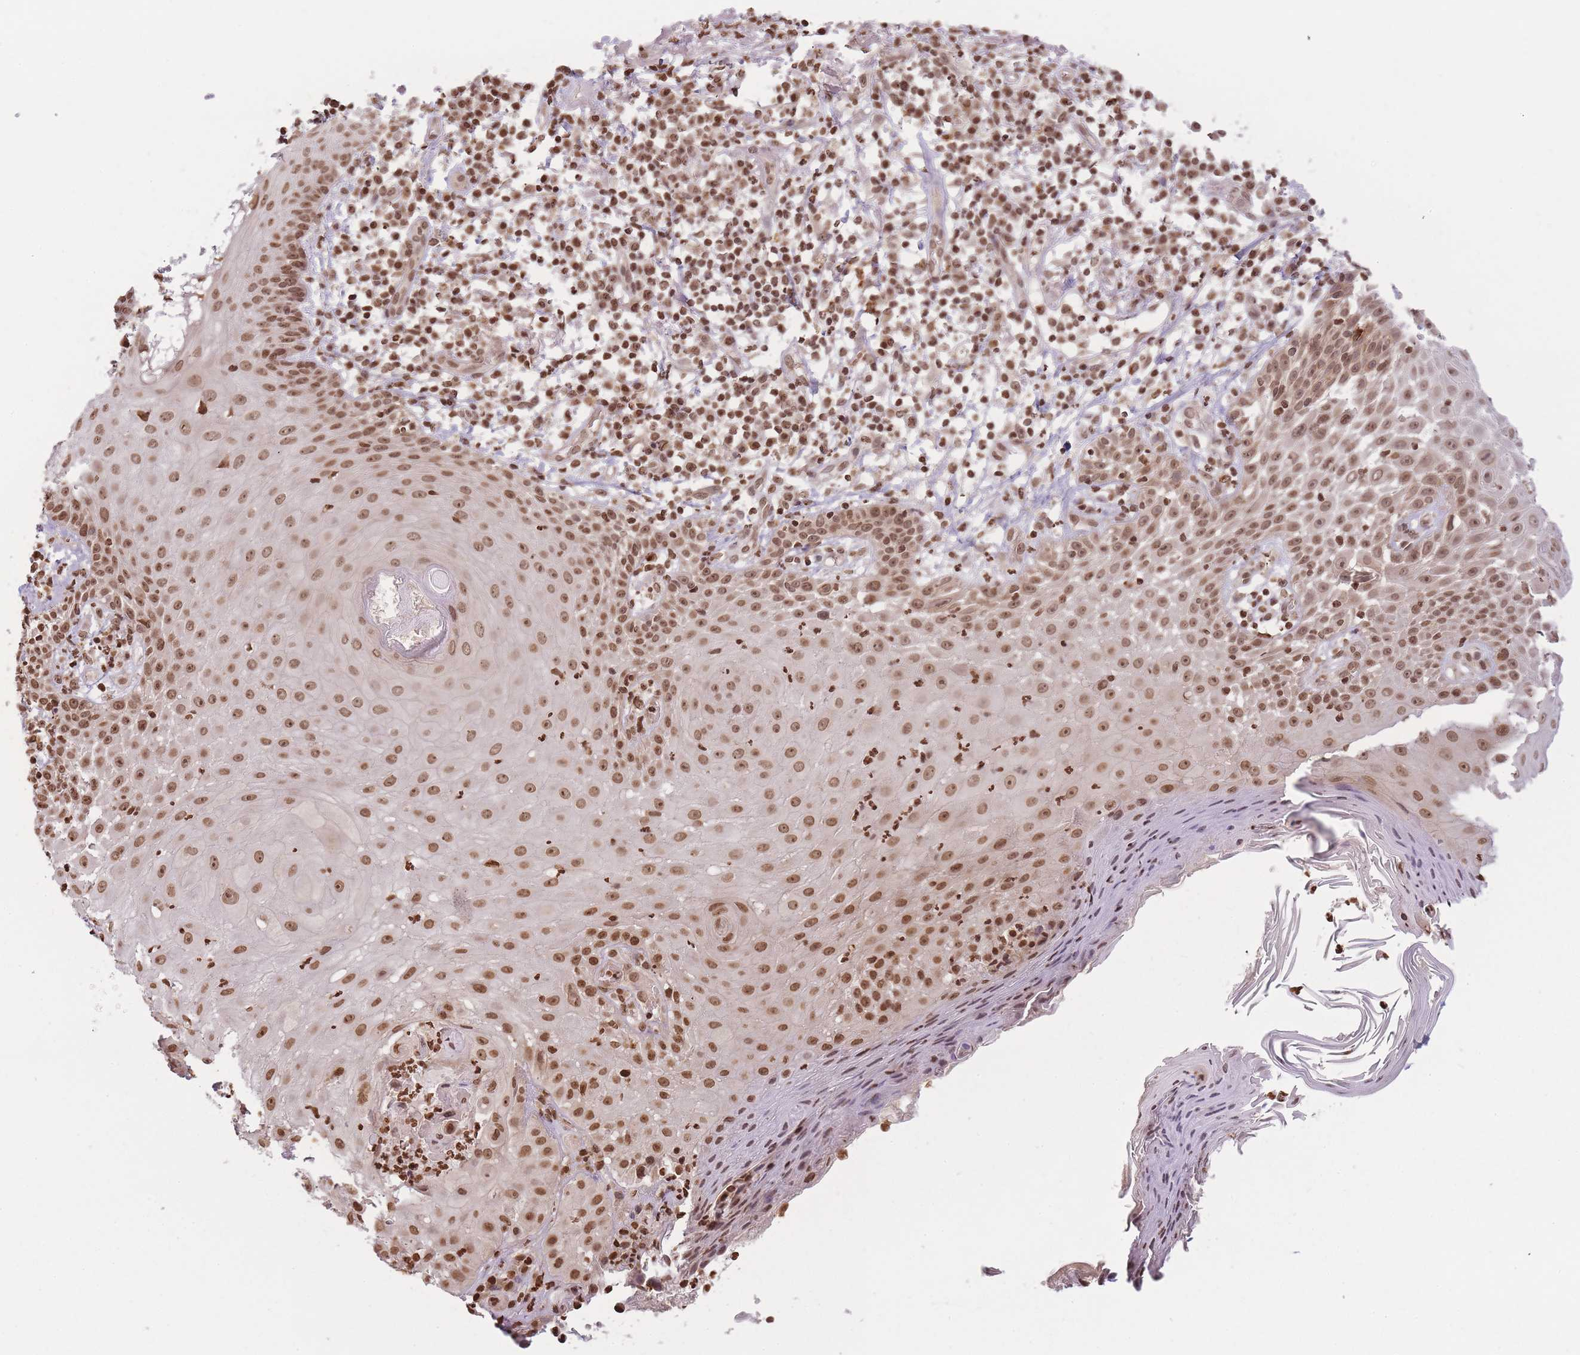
{"staining": {"intensity": "moderate", "quantity": ">75%", "location": "nuclear"}, "tissue": "skin cancer", "cell_type": "Tumor cells", "image_type": "cancer", "snomed": [{"axis": "morphology", "description": "Normal tissue, NOS"}, {"axis": "morphology", "description": "Basal cell carcinoma"}, {"axis": "topography", "description": "Skin"}], "caption": "Skin basal cell carcinoma was stained to show a protein in brown. There is medium levels of moderate nuclear positivity in approximately >75% of tumor cells.", "gene": "WWTR1", "patient": {"sex": "male", "age": 93}}